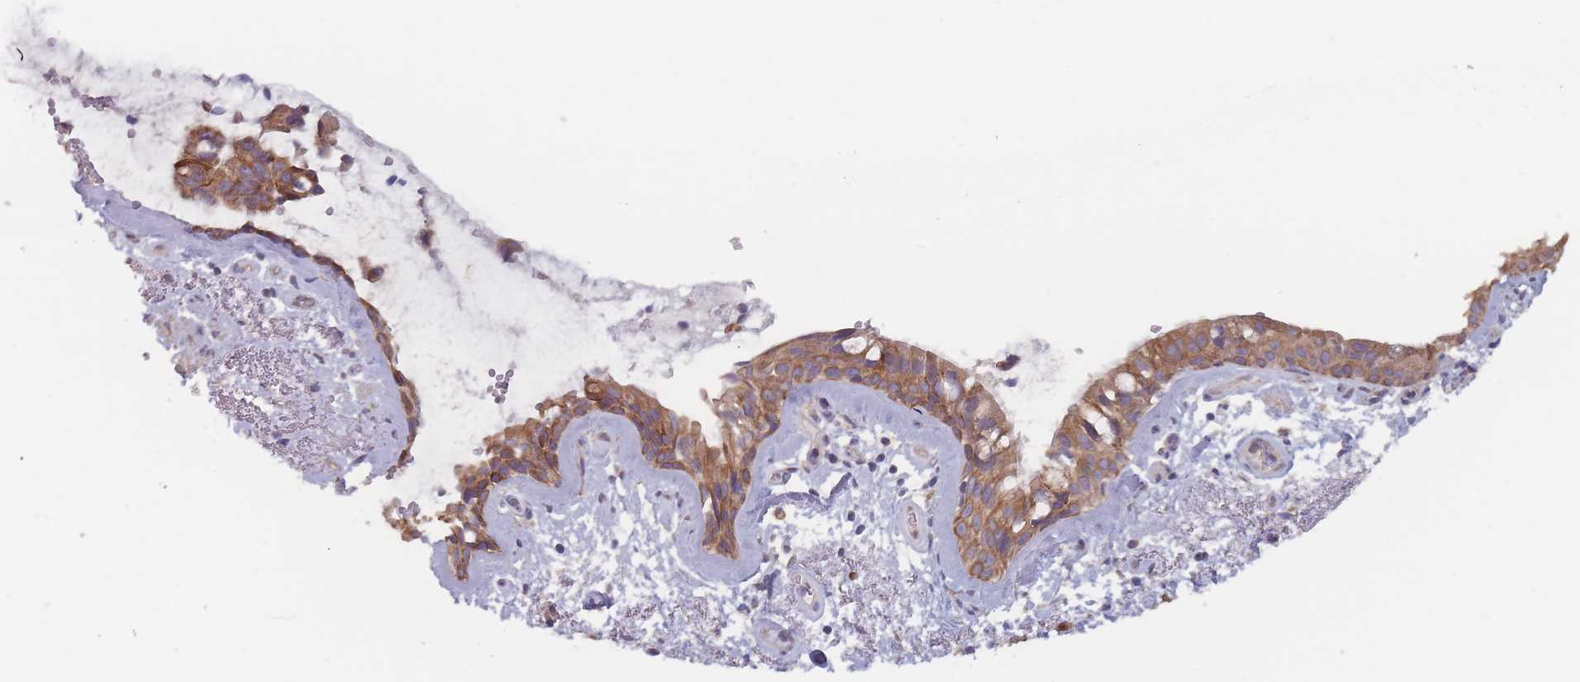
{"staining": {"intensity": "strong", "quantity": ">75%", "location": "cytoplasmic/membranous"}, "tissue": "bronchus", "cell_type": "Respiratory epithelial cells", "image_type": "normal", "snomed": [{"axis": "morphology", "description": "Normal tissue, NOS"}, {"axis": "topography", "description": "Cartilage tissue"}, {"axis": "topography", "description": "Bronchus"}], "caption": "Protein staining displays strong cytoplasmic/membranous staining in approximately >75% of respiratory epithelial cells in unremarkable bronchus. (brown staining indicates protein expression, while blue staining denotes nuclei).", "gene": "EFCC1", "patient": {"sex": "female", "age": 66}}